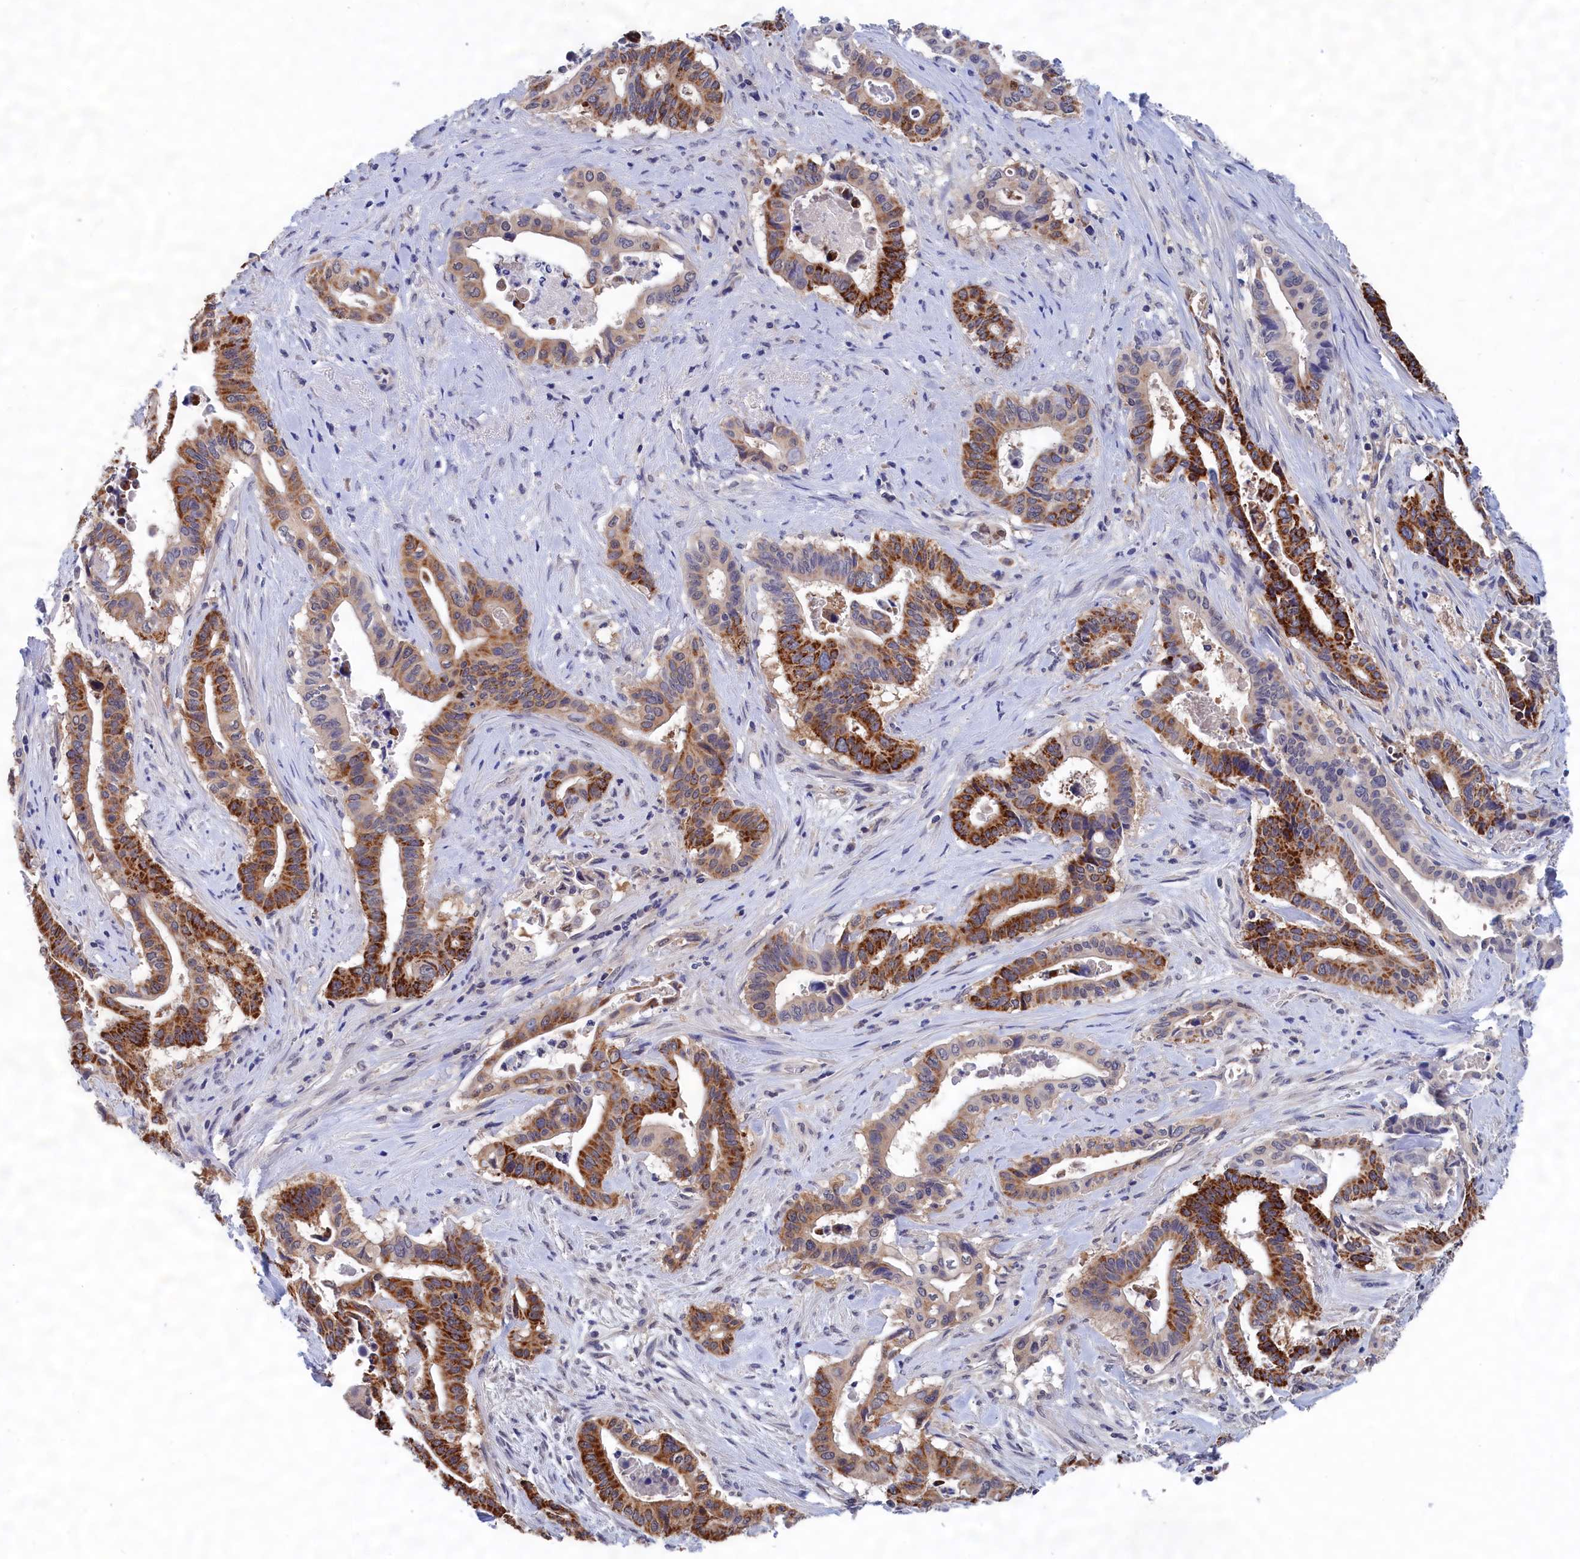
{"staining": {"intensity": "strong", "quantity": ">75%", "location": "cytoplasmic/membranous"}, "tissue": "pancreatic cancer", "cell_type": "Tumor cells", "image_type": "cancer", "snomed": [{"axis": "morphology", "description": "Adenocarcinoma, NOS"}, {"axis": "topography", "description": "Pancreas"}], "caption": "Pancreatic cancer (adenocarcinoma) stained for a protein (brown) demonstrates strong cytoplasmic/membranous positive staining in about >75% of tumor cells.", "gene": "PGP", "patient": {"sex": "female", "age": 77}}